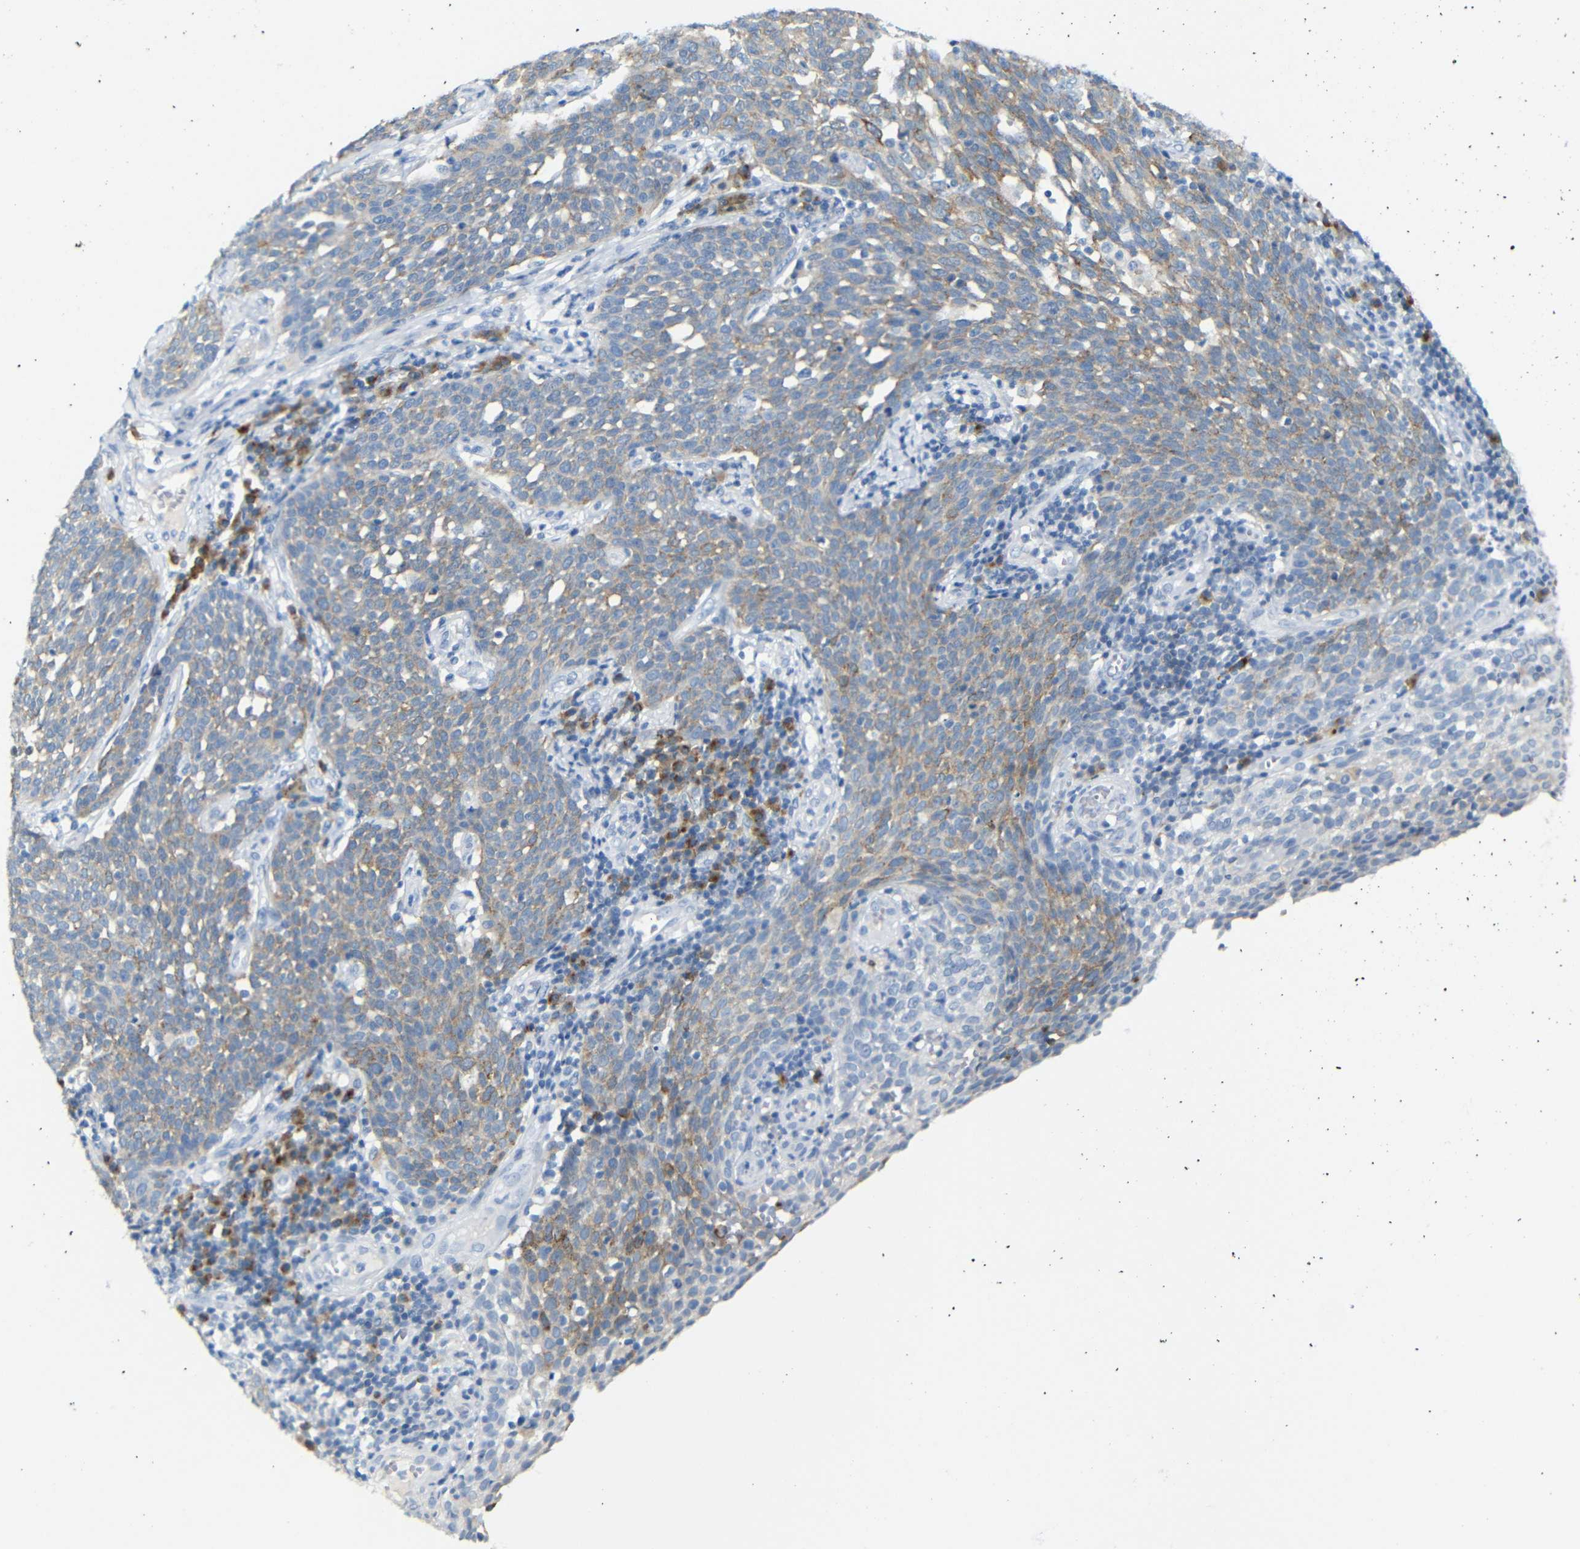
{"staining": {"intensity": "weak", "quantity": "25%-75%", "location": "cytoplasmic/membranous"}, "tissue": "cervical cancer", "cell_type": "Tumor cells", "image_type": "cancer", "snomed": [{"axis": "morphology", "description": "Squamous cell carcinoma, NOS"}, {"axis": "topography", "description": "Cervix"}], "caption": "A high-resolution histopathology image shows immunohistochemistry (IHC) staining of squamous cell carcinoma (cervical), which demonstrates weak cytoplasmic/membranous expression in about 25%-75% of tumor cells. Nuclei are stained in blue.", "gene": "FCRL1", "patient": {"sex": "female", "age": 34}}